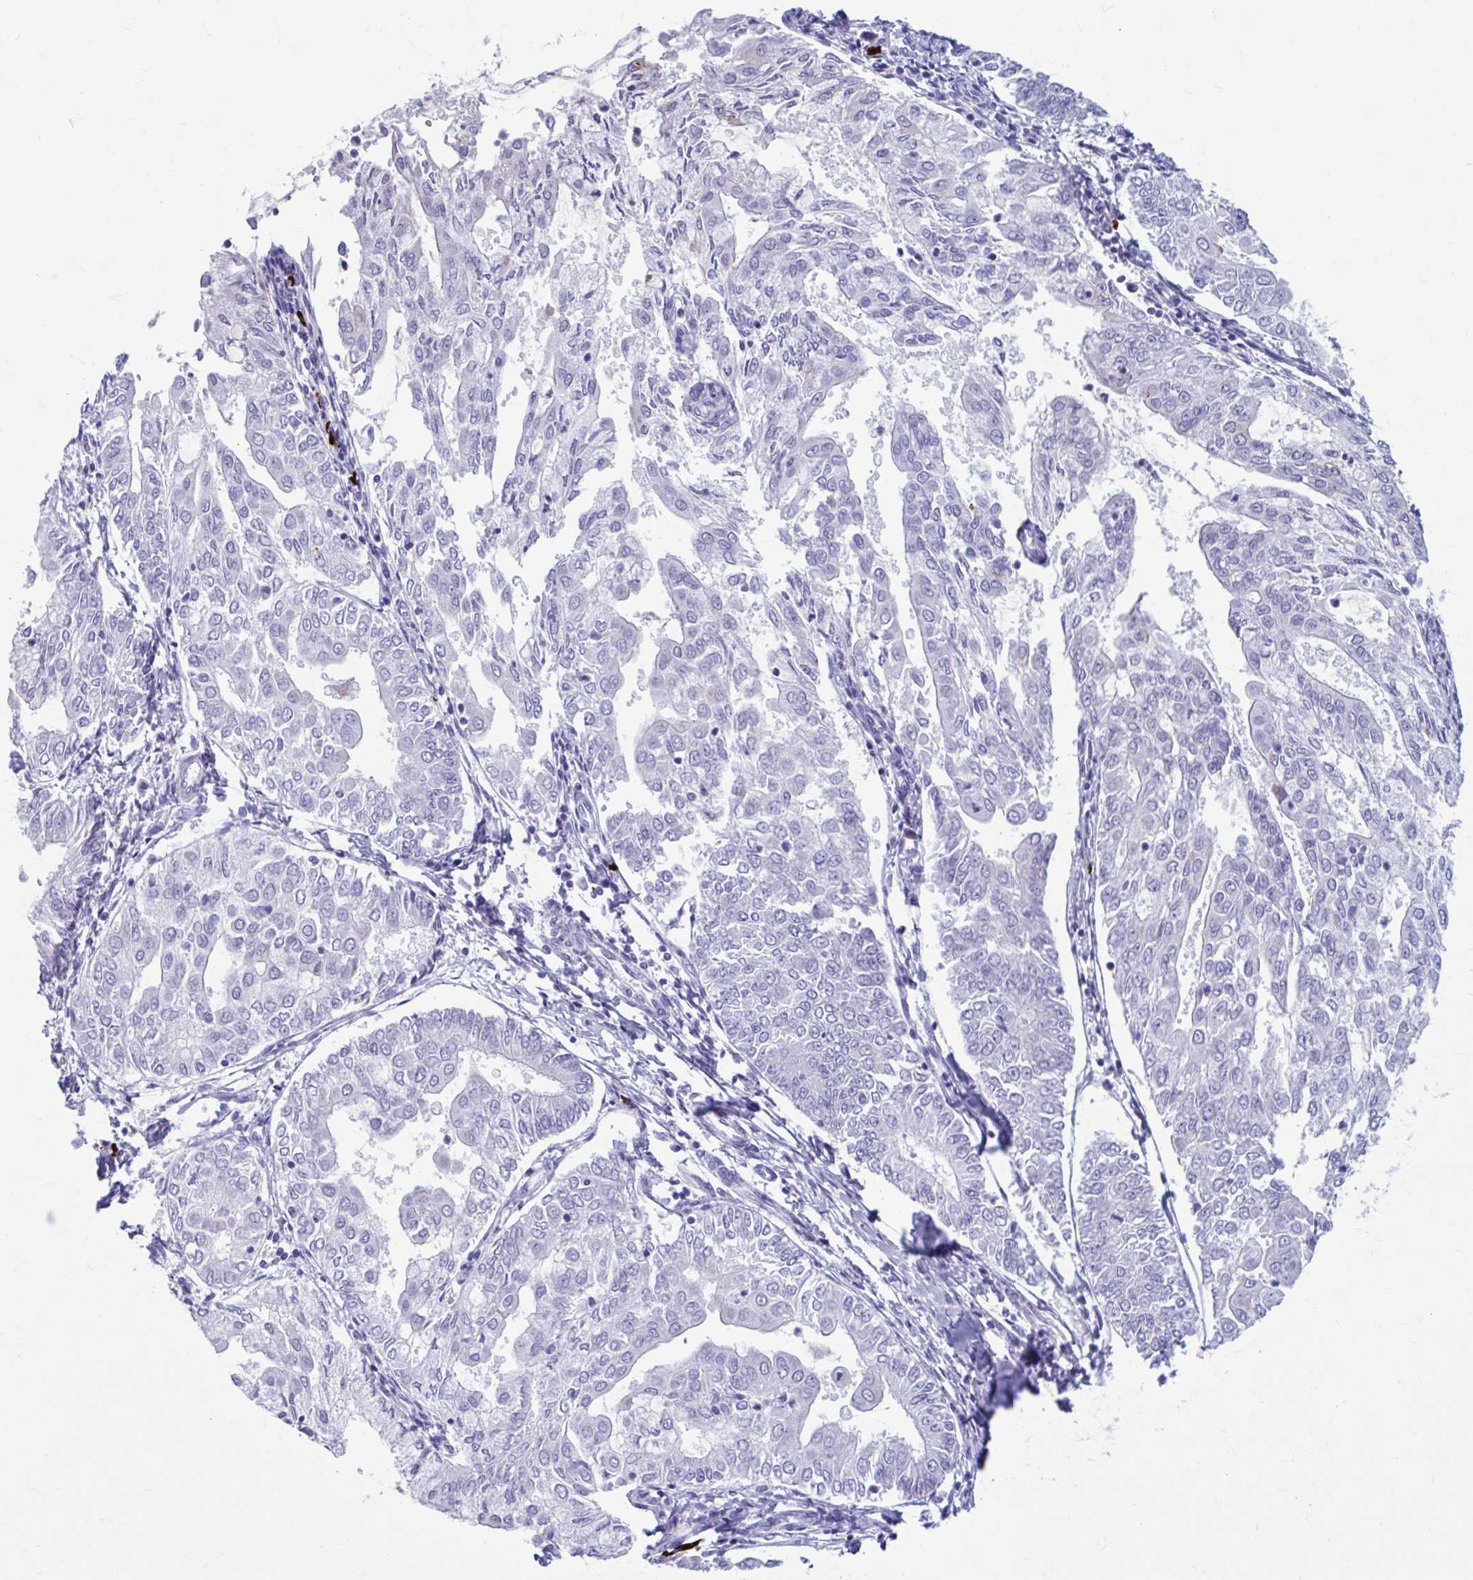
{"staining": {"intensity": "negative", "quantity": "none", "location": "none"}, "tissue": "endometrial cancer", "cell_type": "Tumor cells", "image_type": "cancer", "snomed": [{"axis": "morphology", "description": "Adenocarcinoma, NOS"}, {"axis": "topography", "description": "Endometrium"}], "caption": "Tumor cells show no significant protein staining in endometrial cancer. Nuclei are stained in blue.", "gene": "C12orf71", "patient": {"sex": "female", "age": 68}}